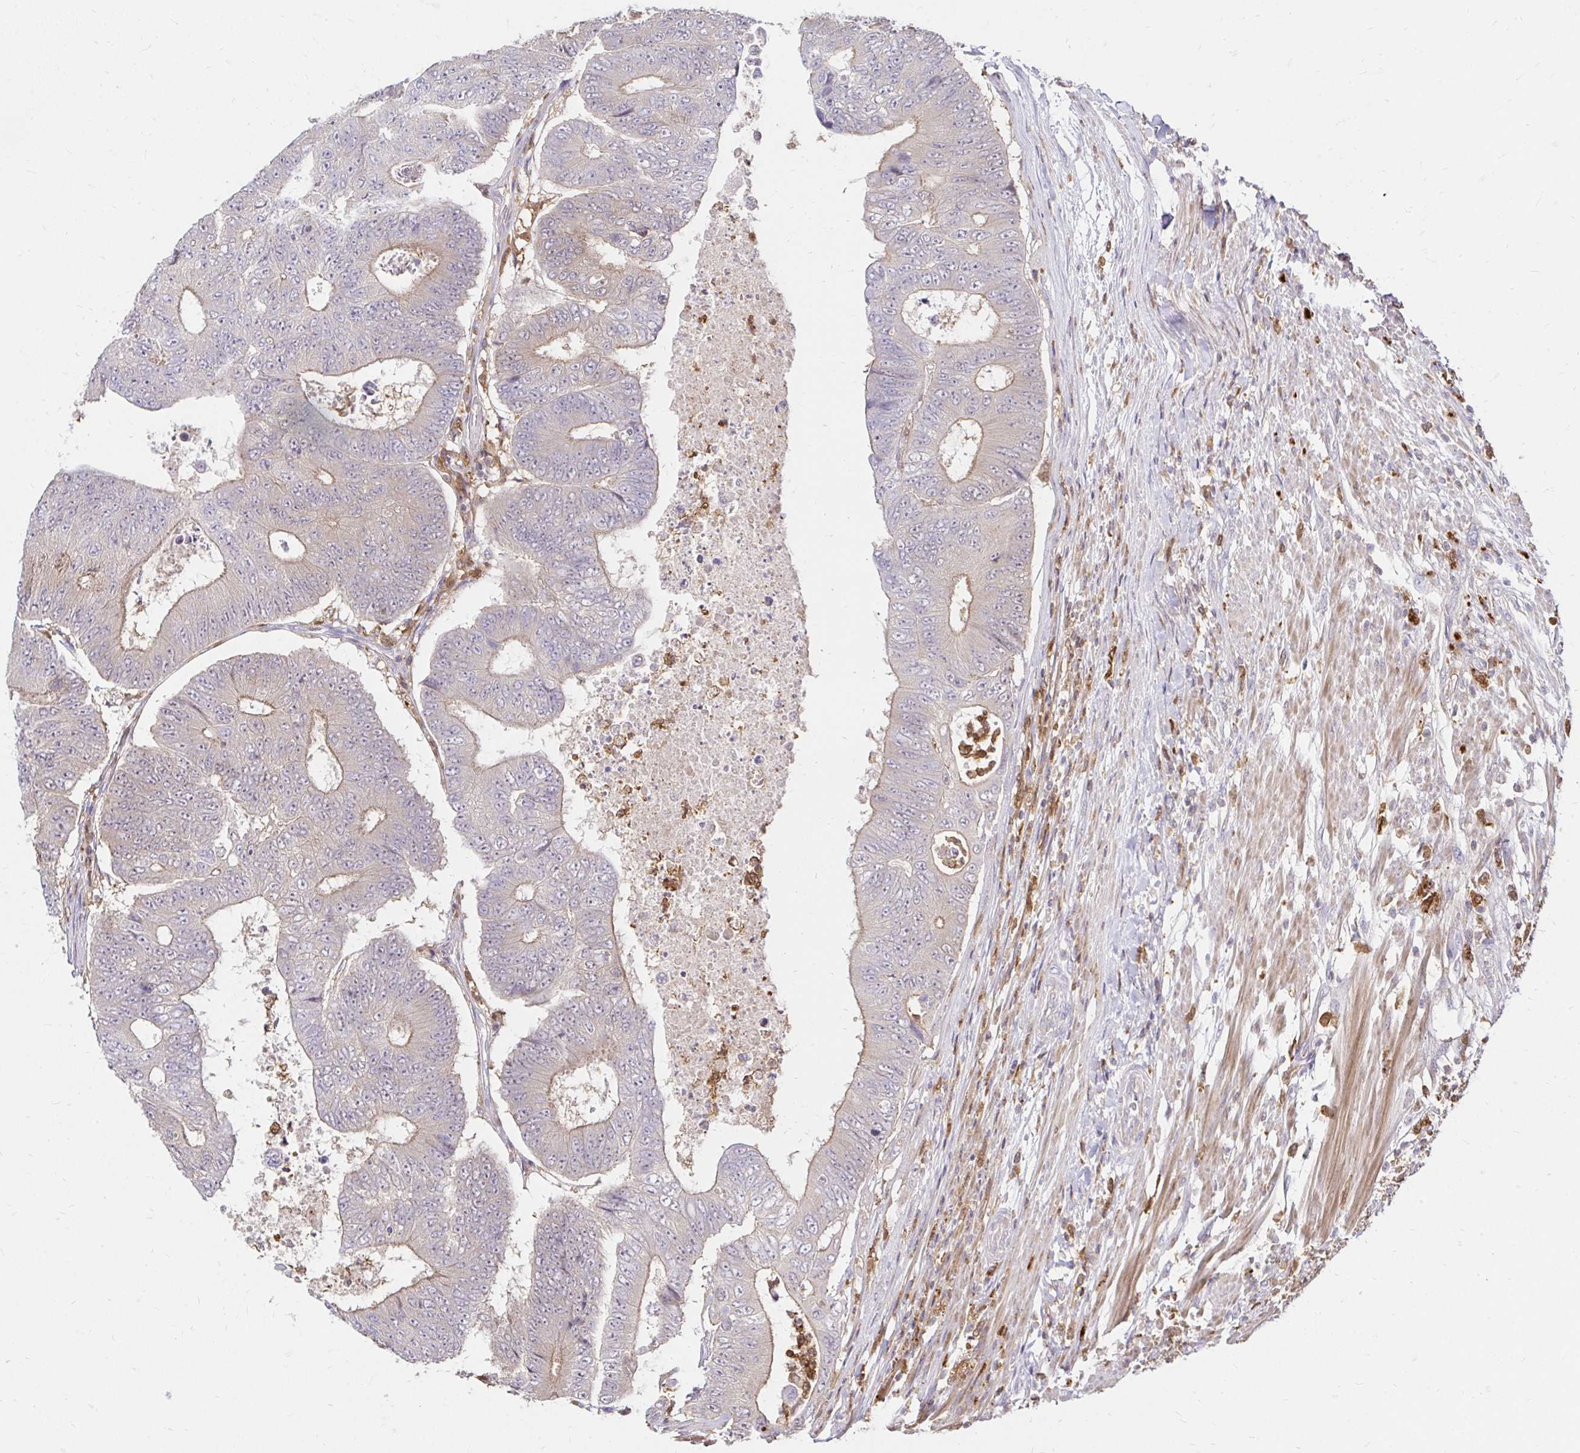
{"staining": {"intensity": "weak", "quantity": "<25%", "location": "cytoplasmic/membranous"}, "tissue": "colorectal cancer", "cell_type": "Tumor cells", "image_type": "cancer", "snomed": [{"axis": "morphology", "description": "Adenocarcinoma, NOS"}, {"axis": "topography", "description": "Colon"}], "caption": "An immunohistochemistry (IHC) photomicrograph of colorectal cancer is shown. There is no staining in tumor cells of colorectal cancer. (DAB IHC visualized using brightfield microscopy, high magnification).", "gene": "PYCARD", "patient": {"sex": "female", "age": 48}}